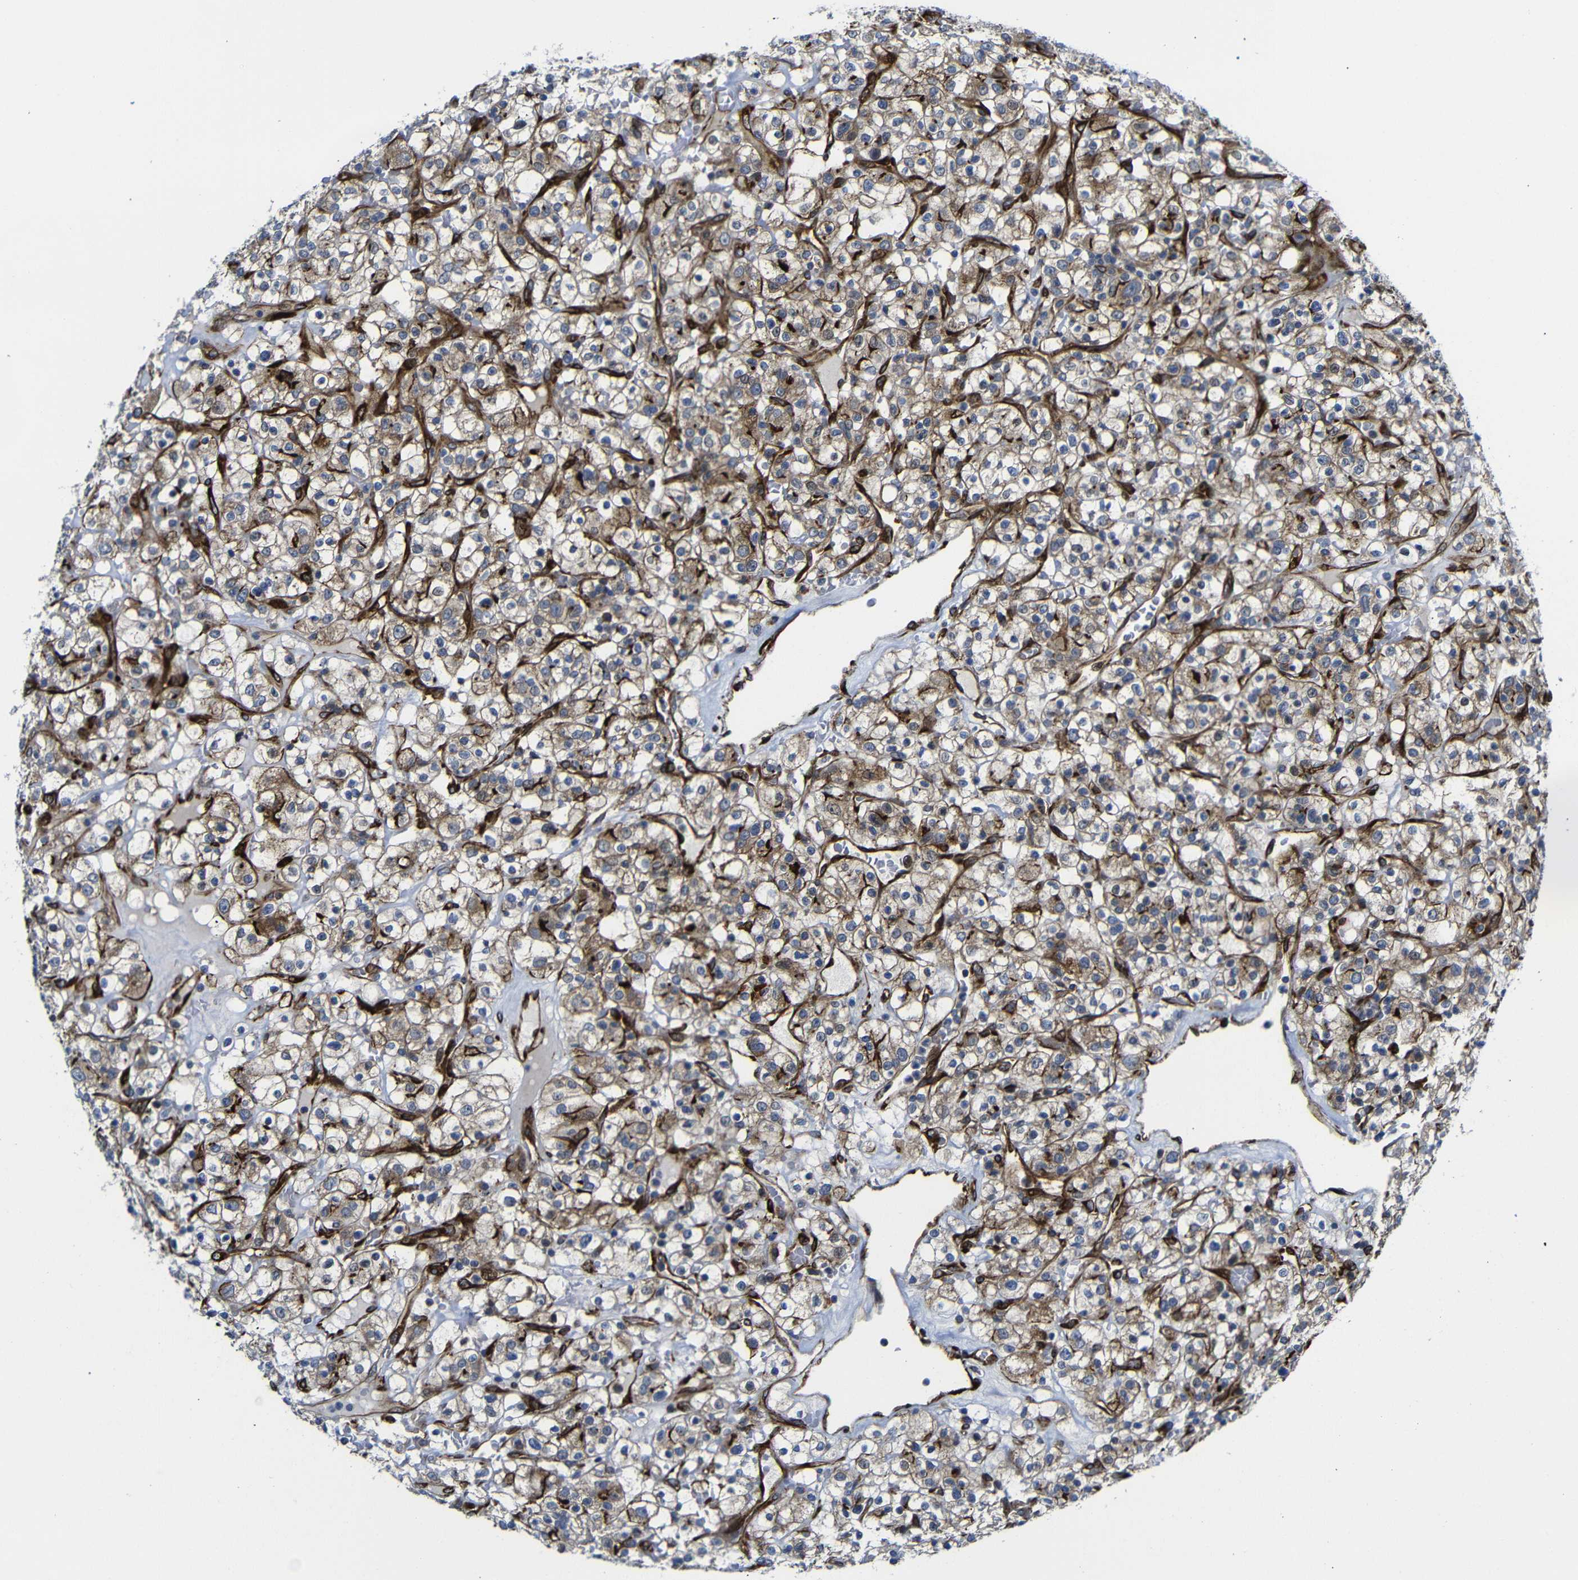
{"staining": {"intensity": "weak", "quantity": ">75%", "location": "cytoplasmic/membranous"}, "tissue": "renal cancer", "cell_type": "Tumor cells", "image_type": "cancer", "snomed": [{"axis": "morphology", "description": "Normal tissue, NOS"}, {"axis": "morphology", "description": "Adenocarcinoma, NOS"}, {"axis": "topography", "description": "Kidney"}], "caption": "This photomicrograph displays IHC staining of renal cancer, with low weak cytoplasmic/membranous expression in approximately >75% of tumor cells.", "gene": "PARP14", "patient": {"sex": "female", "age": 72}}